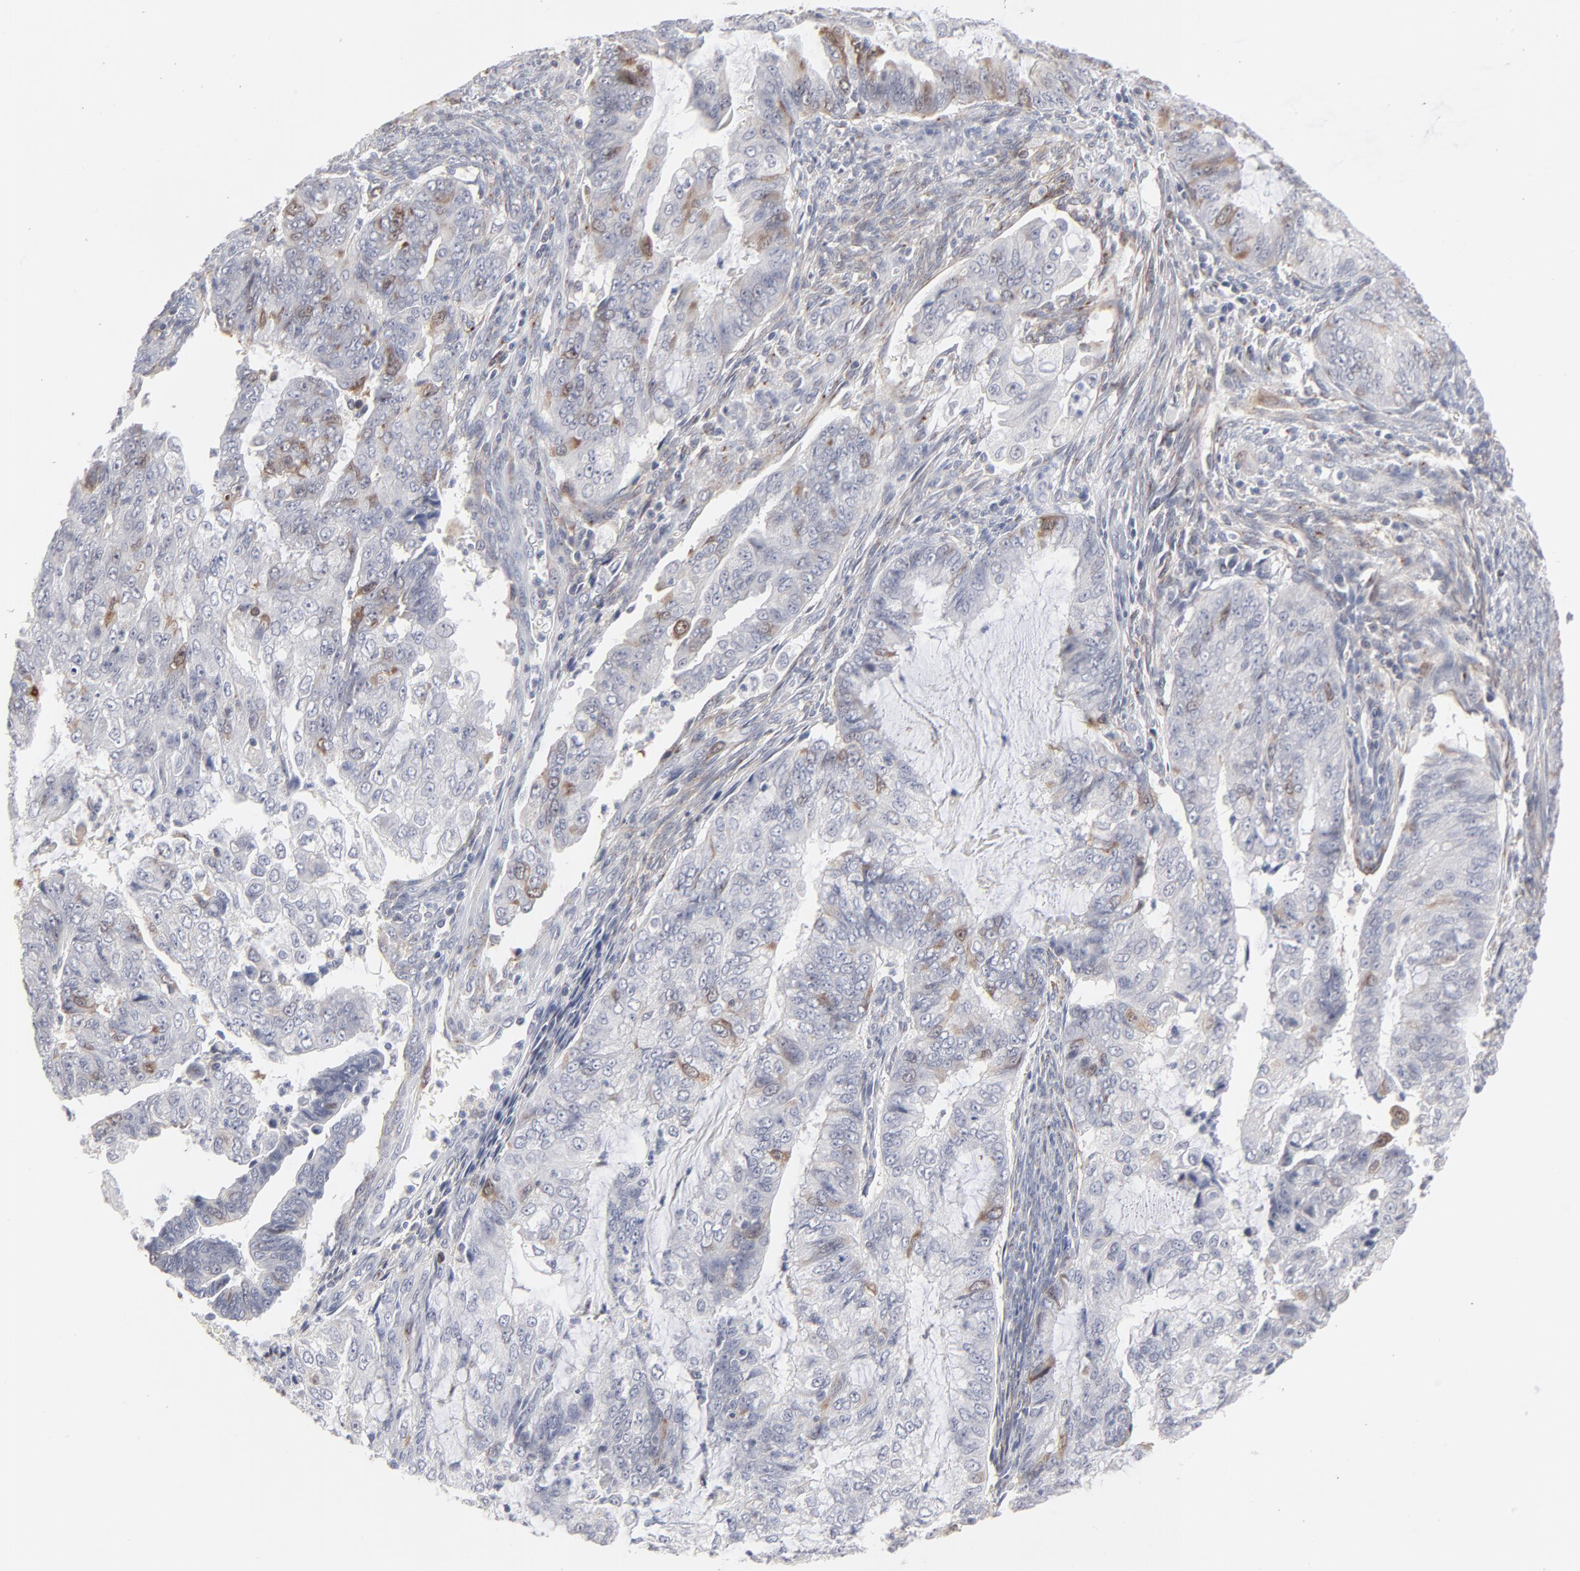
{"staining": {"intensity": "moderate", "quantity": "<25%", "location": "cytoplasmic/membranous"}, "tissue": "endometrial cancer", "cell_type": "Tumor cells", "image_type": "cancer", "snomed": [{"axis": "morphology", "description": "Adenocarcinoma, NOS"}, {"axis": "topography", "description": "Endometrium"}], "caption": "Human endometrial cancer (adenocarcinoma) stained with a protein marker reveals moderate staining in tumor cells.", "gene": "AURKA", "patient": {"sex": "female", "age": 75}}